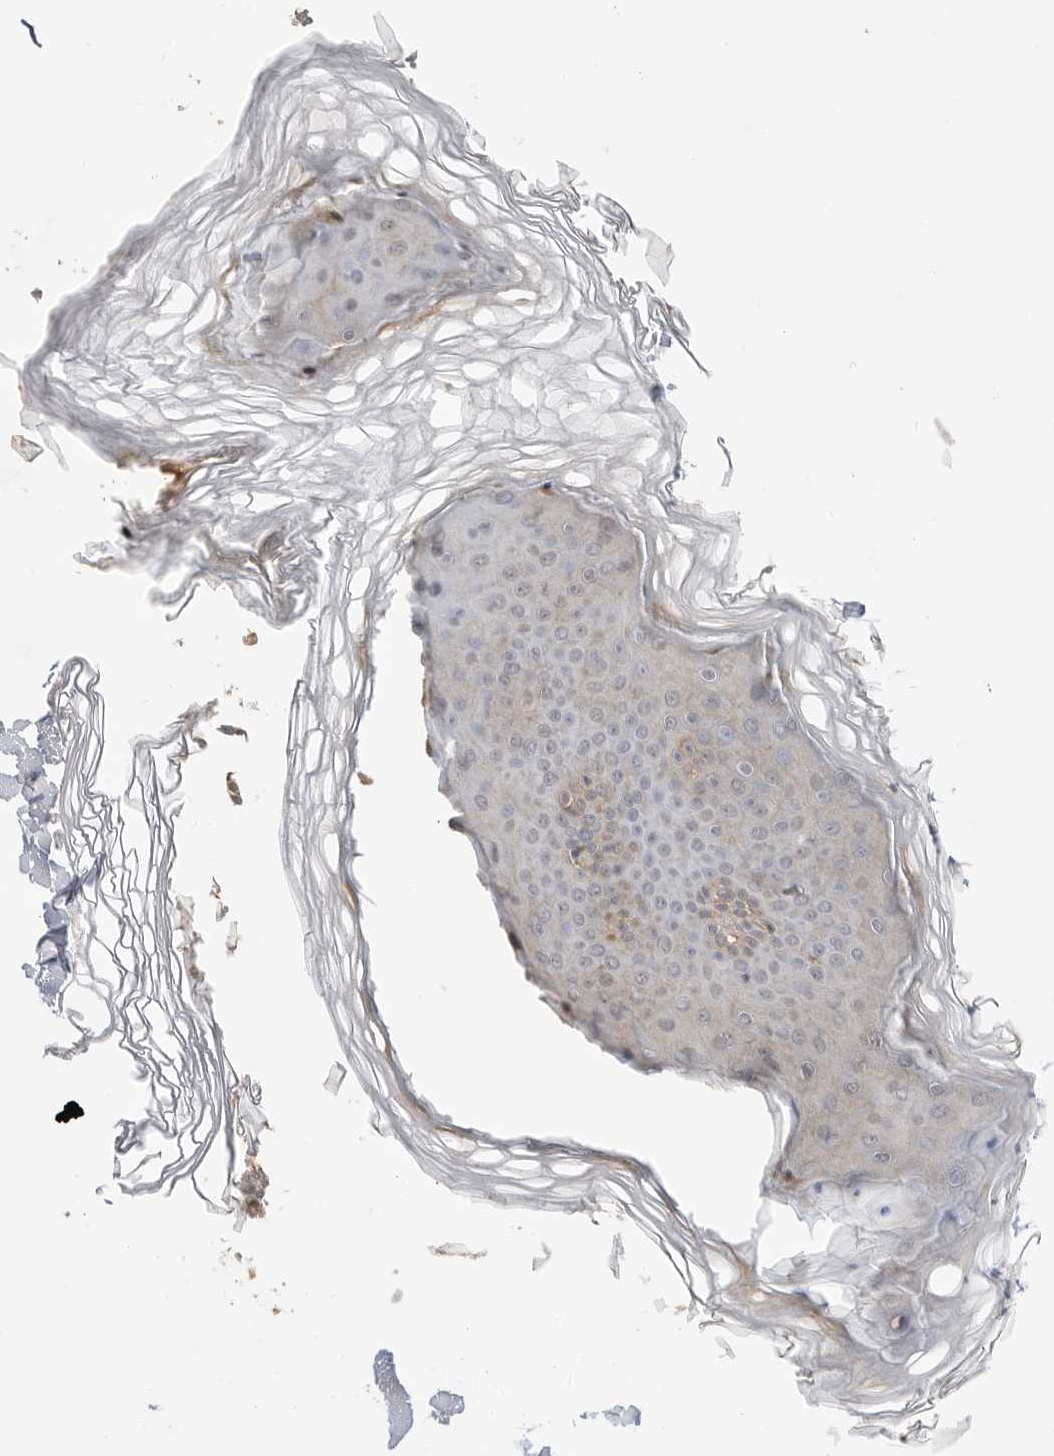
{"staining": {"intensity": "negative", "quantity": "none", "location": "none"}, "tissue": "skin", "cell_type": "Fibroblasts", "image_type": "normal", "snomed": [{"axis": "morphology", "description": "Normal tissue, NOS"}, {"axis": "topography", "description": "Skin"}], "caption": "IHC histopathology image of normal skin: skin stained with DAB displays no significant protein positivity in fibroblasts.", "gene": "CLDN12", "patient": {"sex": "female", "age": 27}}